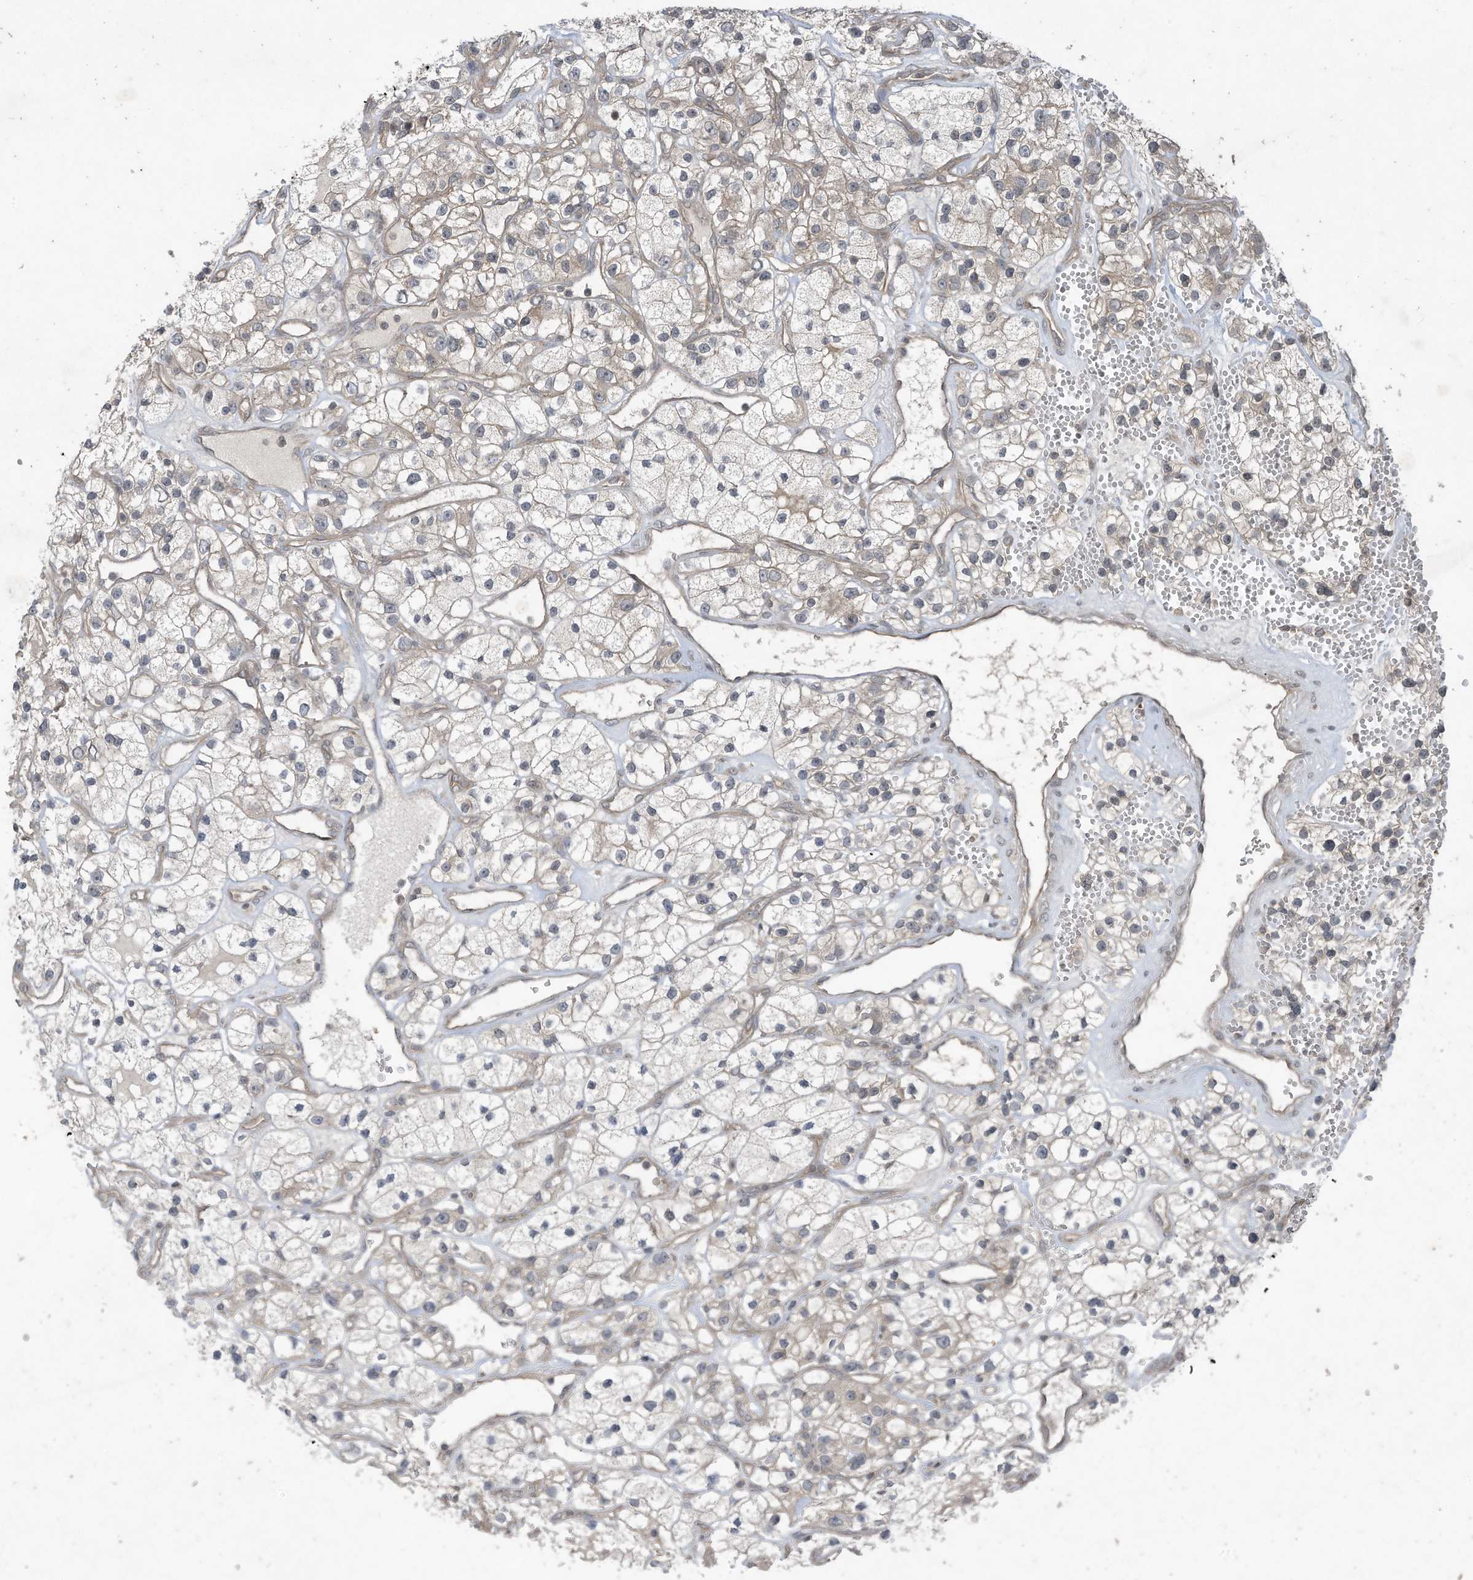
{"staining": {"intensity": "weak", "quantity": "<25%", "location": "cytoplasmic/membranous"}, "tissue": "renal cancer", "cell_type": "Tumor cells", "image_type": "cancer", "snomed": [{"axis": "morphology", "description": "Adenocarcinoma, NOS"}, {"axis": "topography", "description": "Kidney"}], "caption": "Immunohistochemistry of adenocarcinoma (renal) displays no expression in tumor cells.", "gene": "MATN2", "patient": {"sex": "female", "age": 57}}